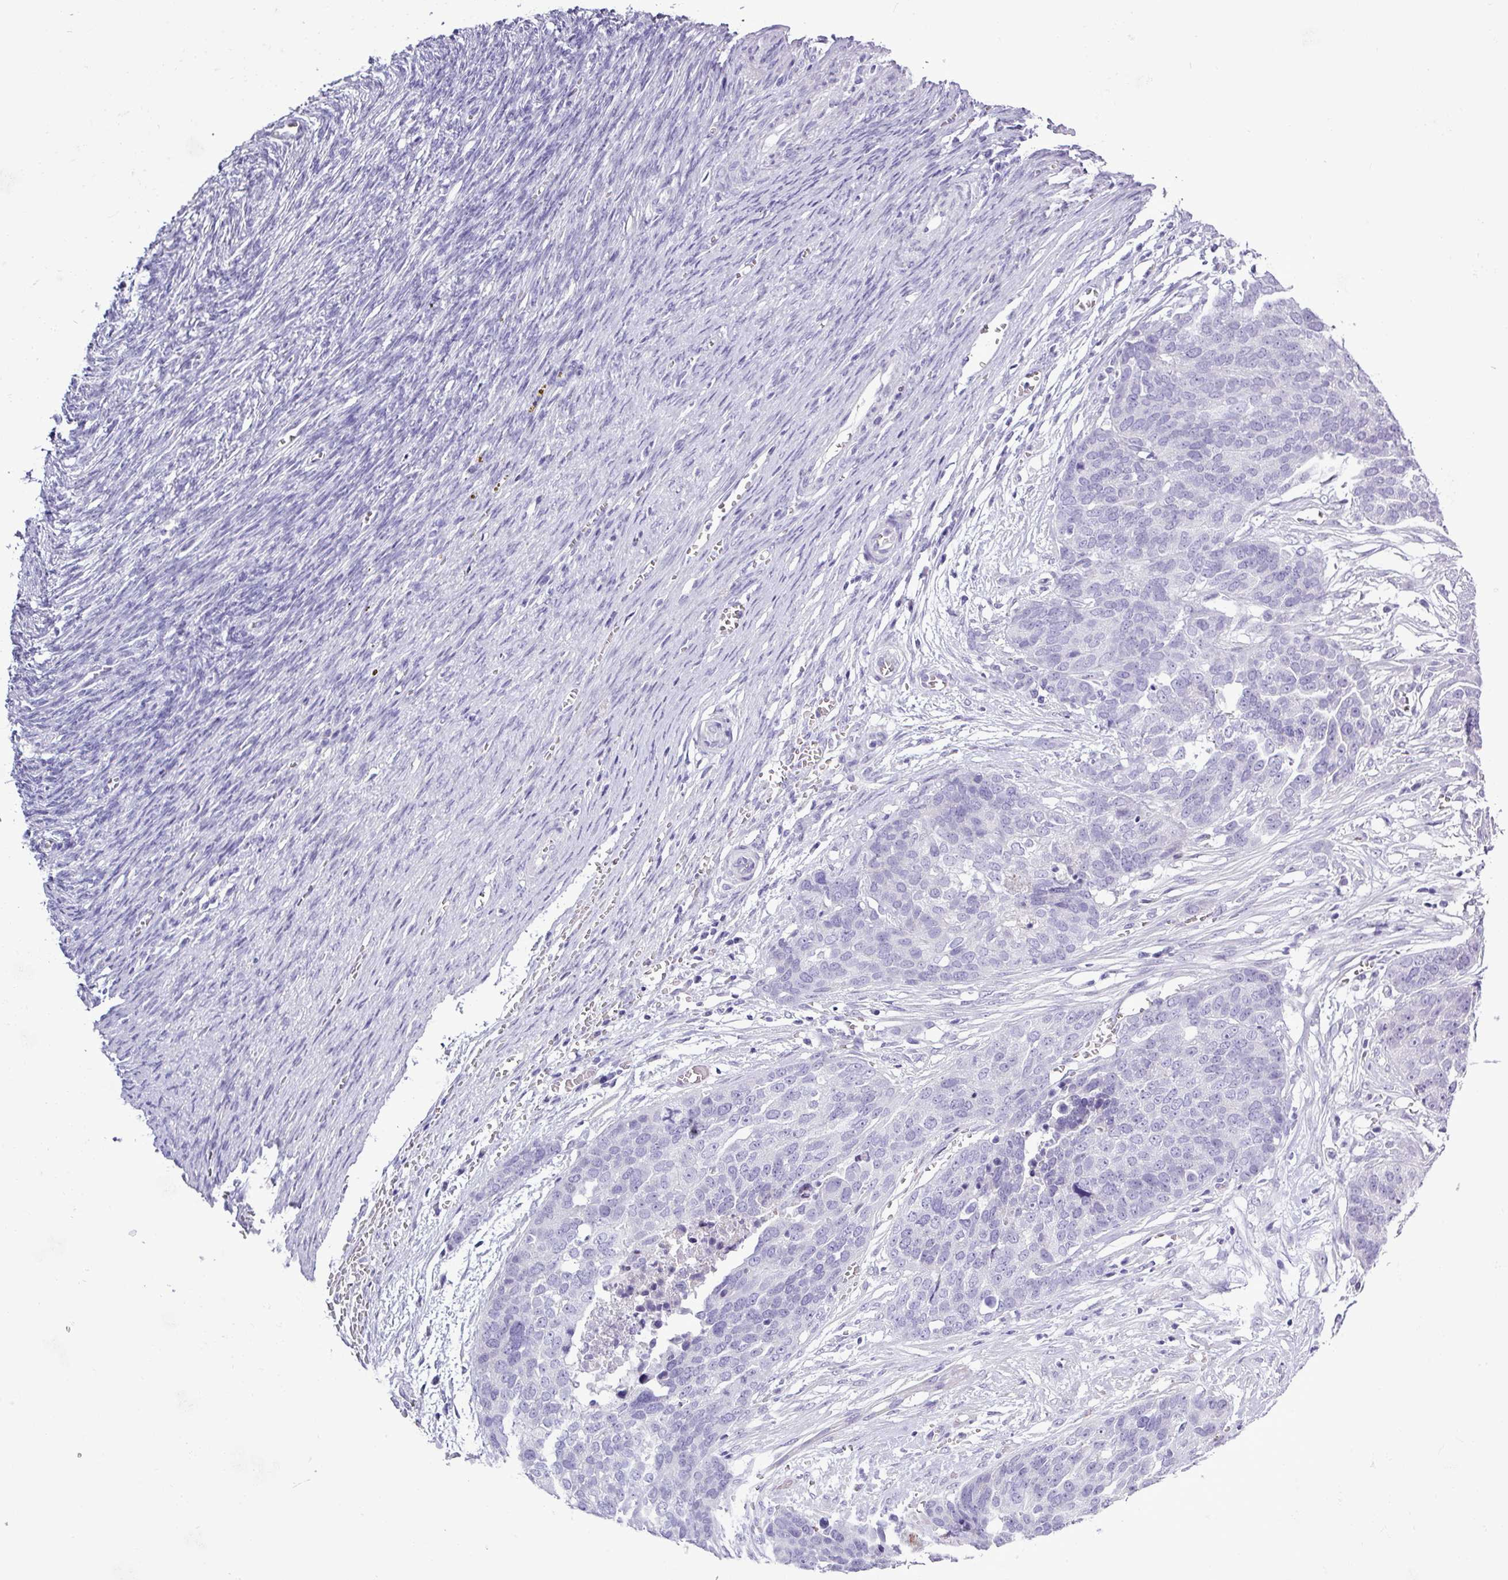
{"staining": {"intensity": "negative", "quantity": "none", "location": "none"}, "tissue": "ovarian cancer", "cell_type": "Tumor cells", "image_type": "cancer", "snomed": [{"axis": "morphology", "description": "Cystadenocarcinoma, serous, NOS"}, {"axis": "topography", "description": "Ovary"}], "caption": "Immunohistochemical staining of human ovarian serous cystadenocarcinoma demonstrates no significant staining in tumor cells.", "gene": "ALDH3A1", "patient": {"sex": "female", "age": 44}}